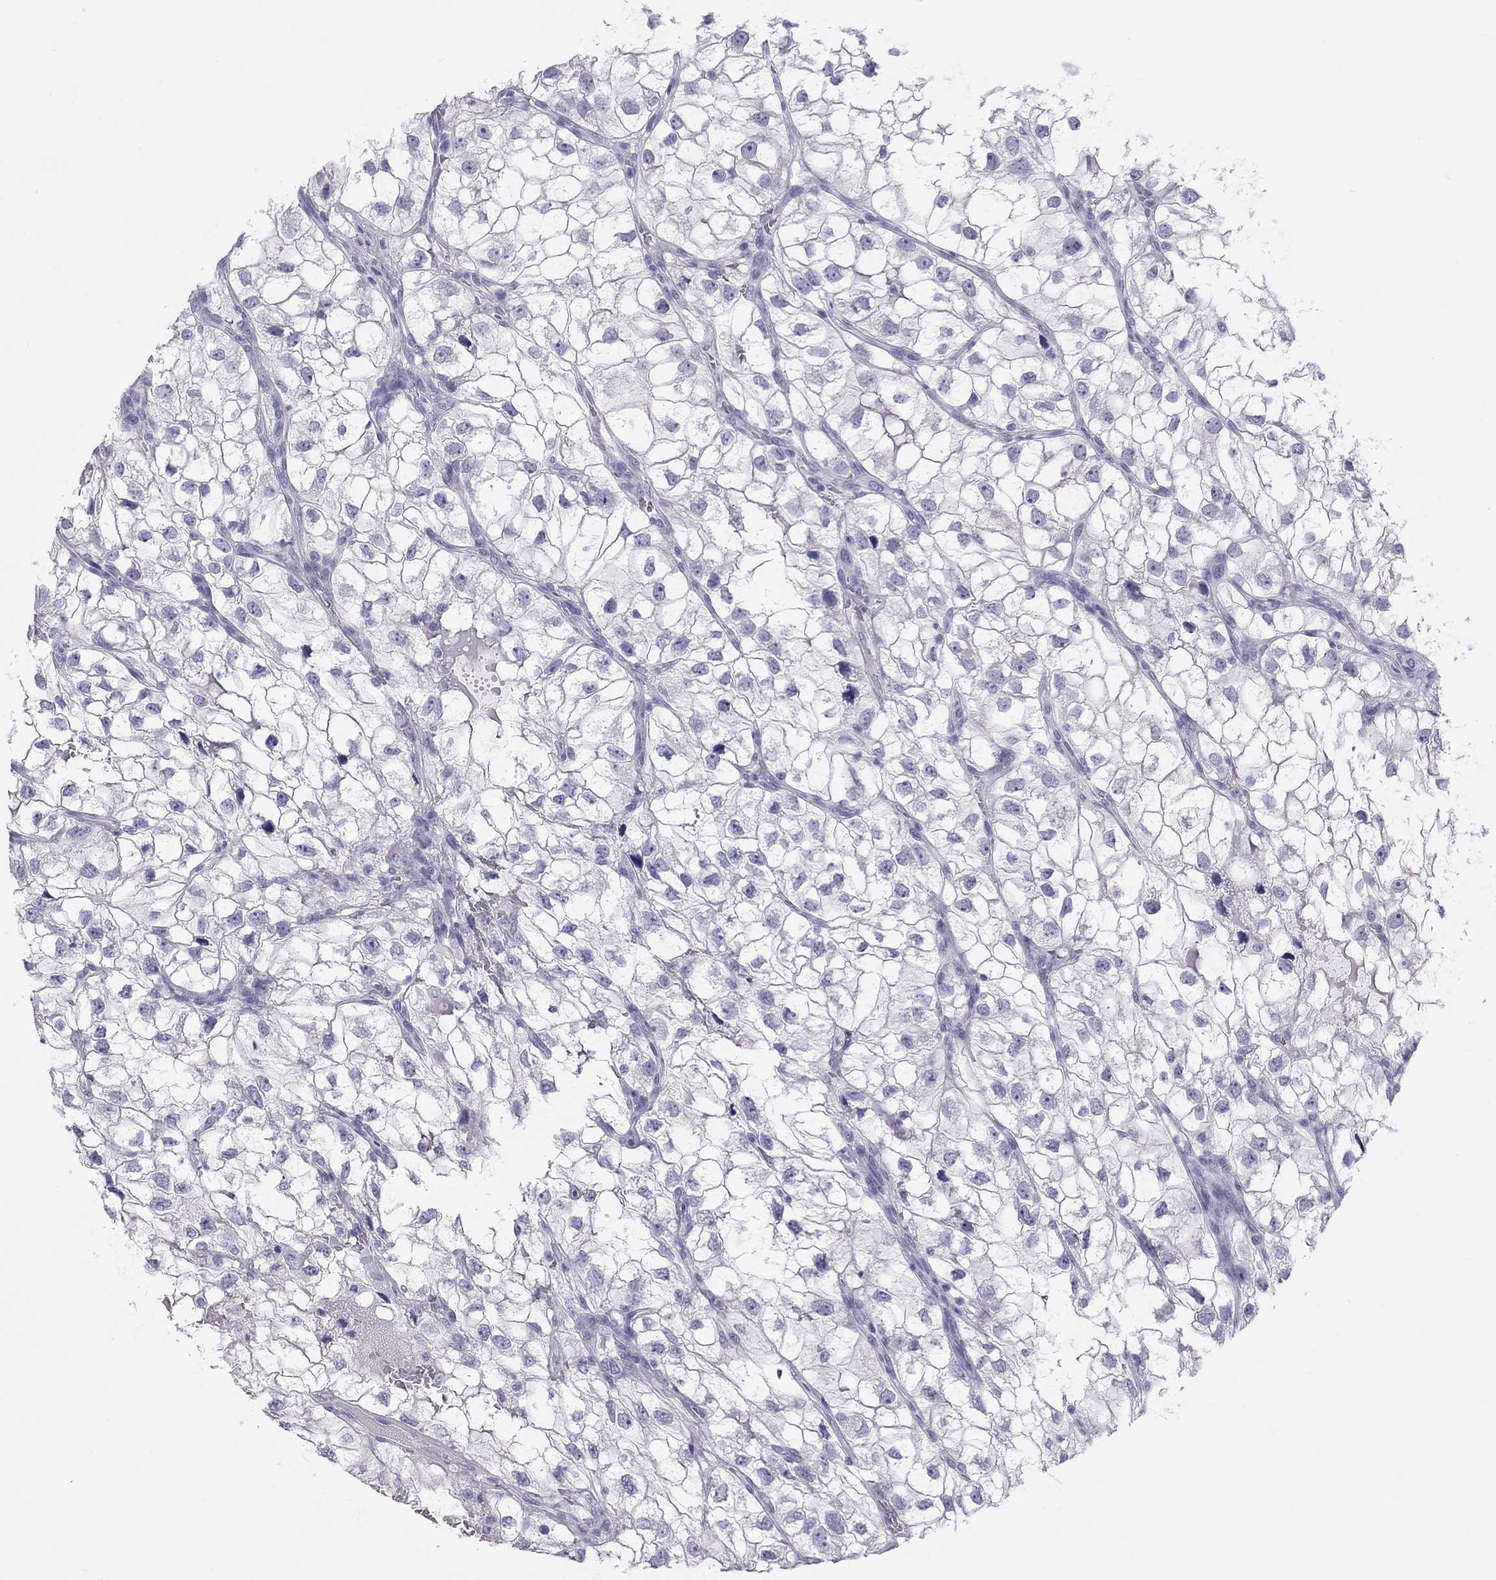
{"staining": {"intensity": "negative", "quantity": "none", "location": "none"}, "tissue": "renal cancer", "cell_type": "Tumor cells", "image_type": "cancer", "snomed": [{"axis": "morphology", "description": "Adenocarcinoma, NOS"}, {"axis": "topography", "description": "Kidney"}], "caption": "DAB immunohistochemical staining of human renal adenocarcinoma displays no significant staining in tumor cells.", "gene": "PSMB11", "patient": {"sex": "male", "age": 59}}